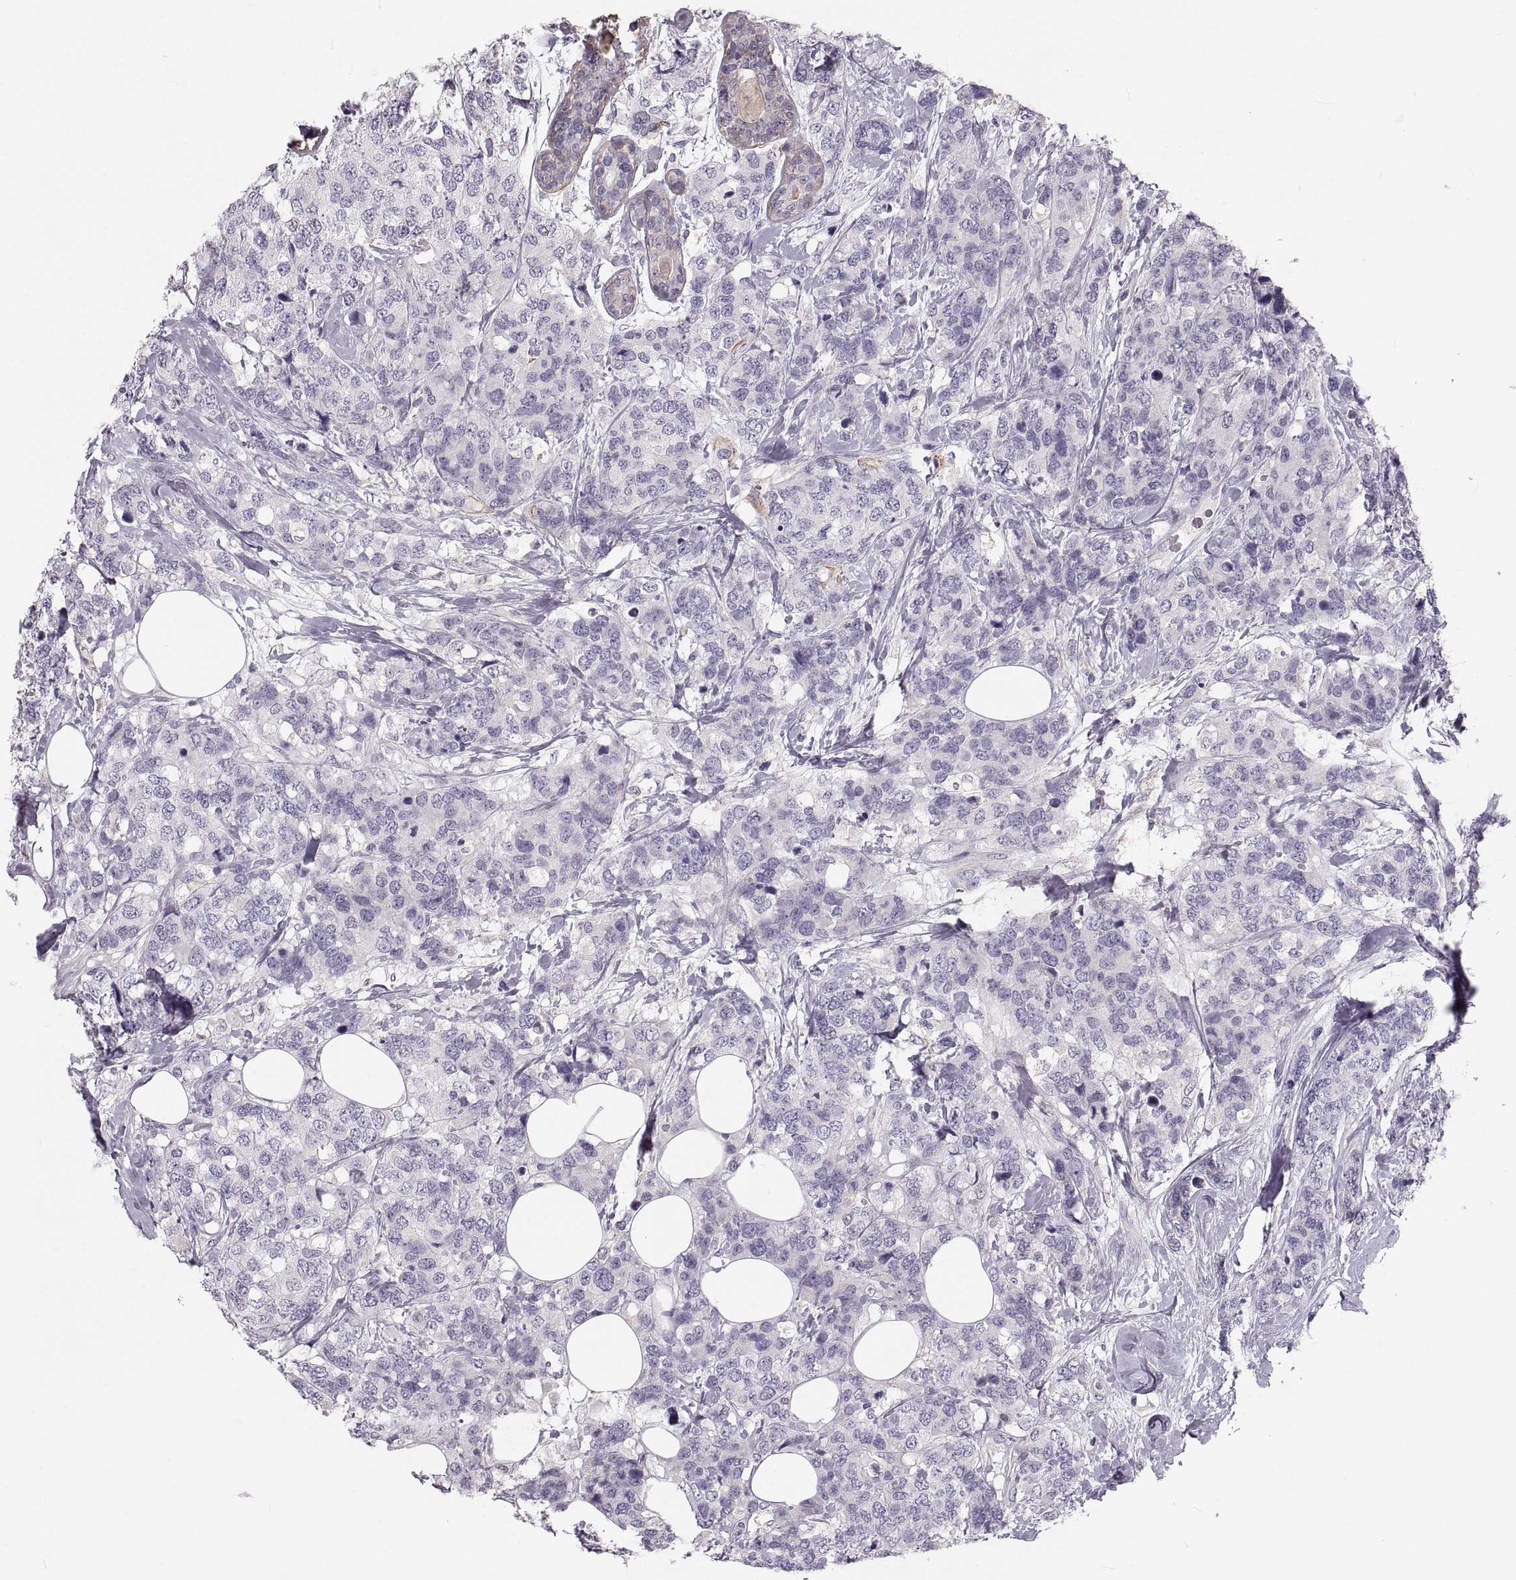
{"staining": {"intensity": "negative", "quantity": "none", "location": "none"}, "tissue": "breast cancer", "cell_type": "Tumor cells", "image_type": "cancer", "snomed": [{"axis": "morphology", "description": "Lobular carcinoma"}, {"axis": "topography", "description": "Breast"}], "caption": "A histopathology image of breast lobular carcinoma stained for a protein exhibits no brown staining in tumor cells. The staining was performed using DAB to visualize the protein expression in brown, while the nuclei were stained in blue with hematoxylin (Magnification: 20x).", "gene": "RUNDC3A", "patient": {"sex": "female", "age": 59}}